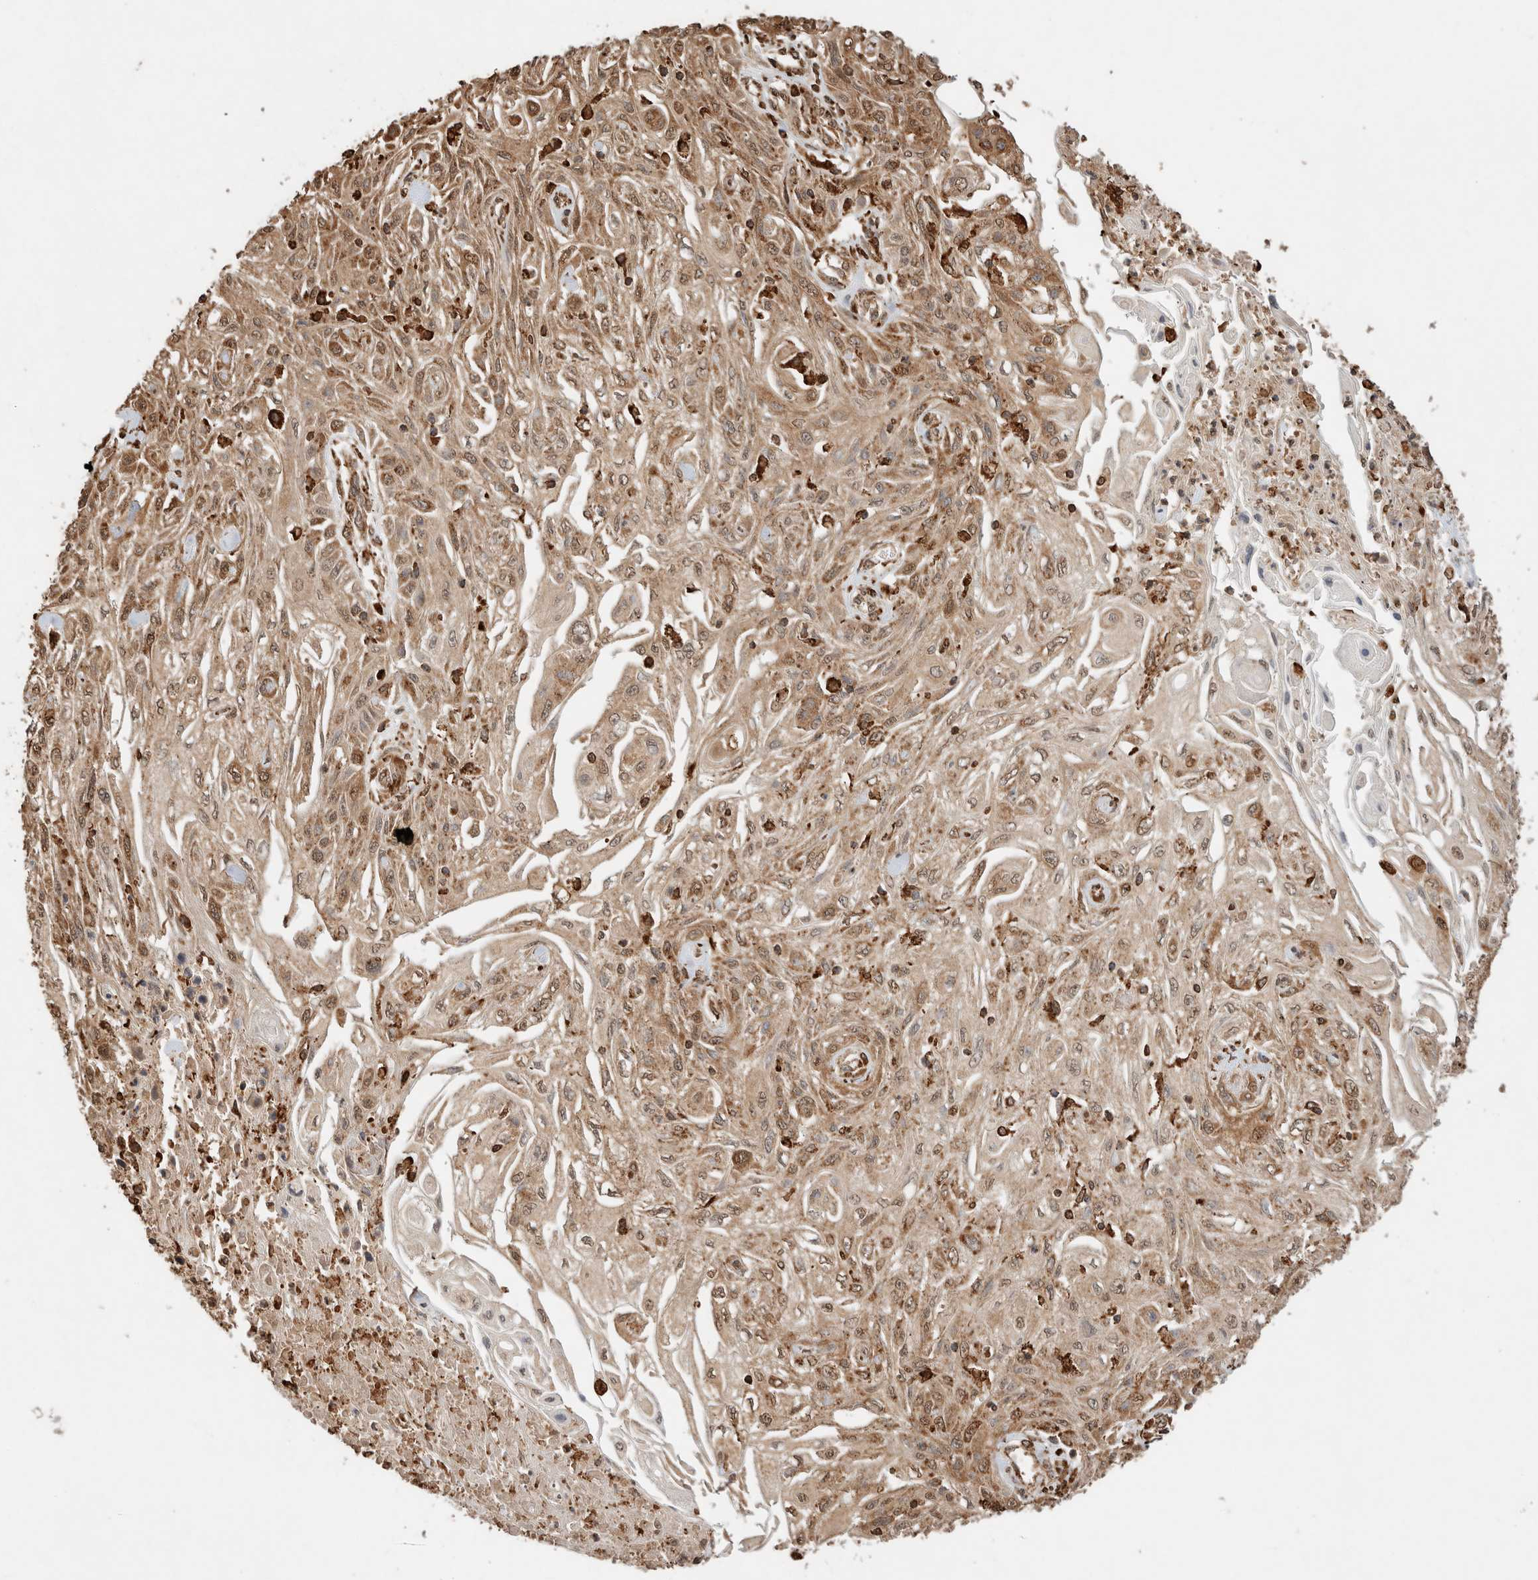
{"staining": {"intensity": "moderate", "quantity": ">75%", "location": "cytoplasmic/membranous,nuclear"}, "tissue": "skin cancer", "cell_type": "Tumor cells", "image_type": "cancer", "snomed": [{"axis": "morphology", "description": "Squamous cell carcinoma, NOS"}, {"axis": "morphology", "description": "Squamous cell carcinoma, metastatic, NOS"}, {"axis": "topography", "description": "Skin"}, {"axis": "topography", "description": "Lymph node"}], "caption": "Squamous cell carcinoma (skin) tissue demonstrates moderate cytoplasmic/membranous and nuclear staining in approximately >75% of tumor cells", "gene": "ERAP1", "patient": {"sex": "male", "age": 75}}